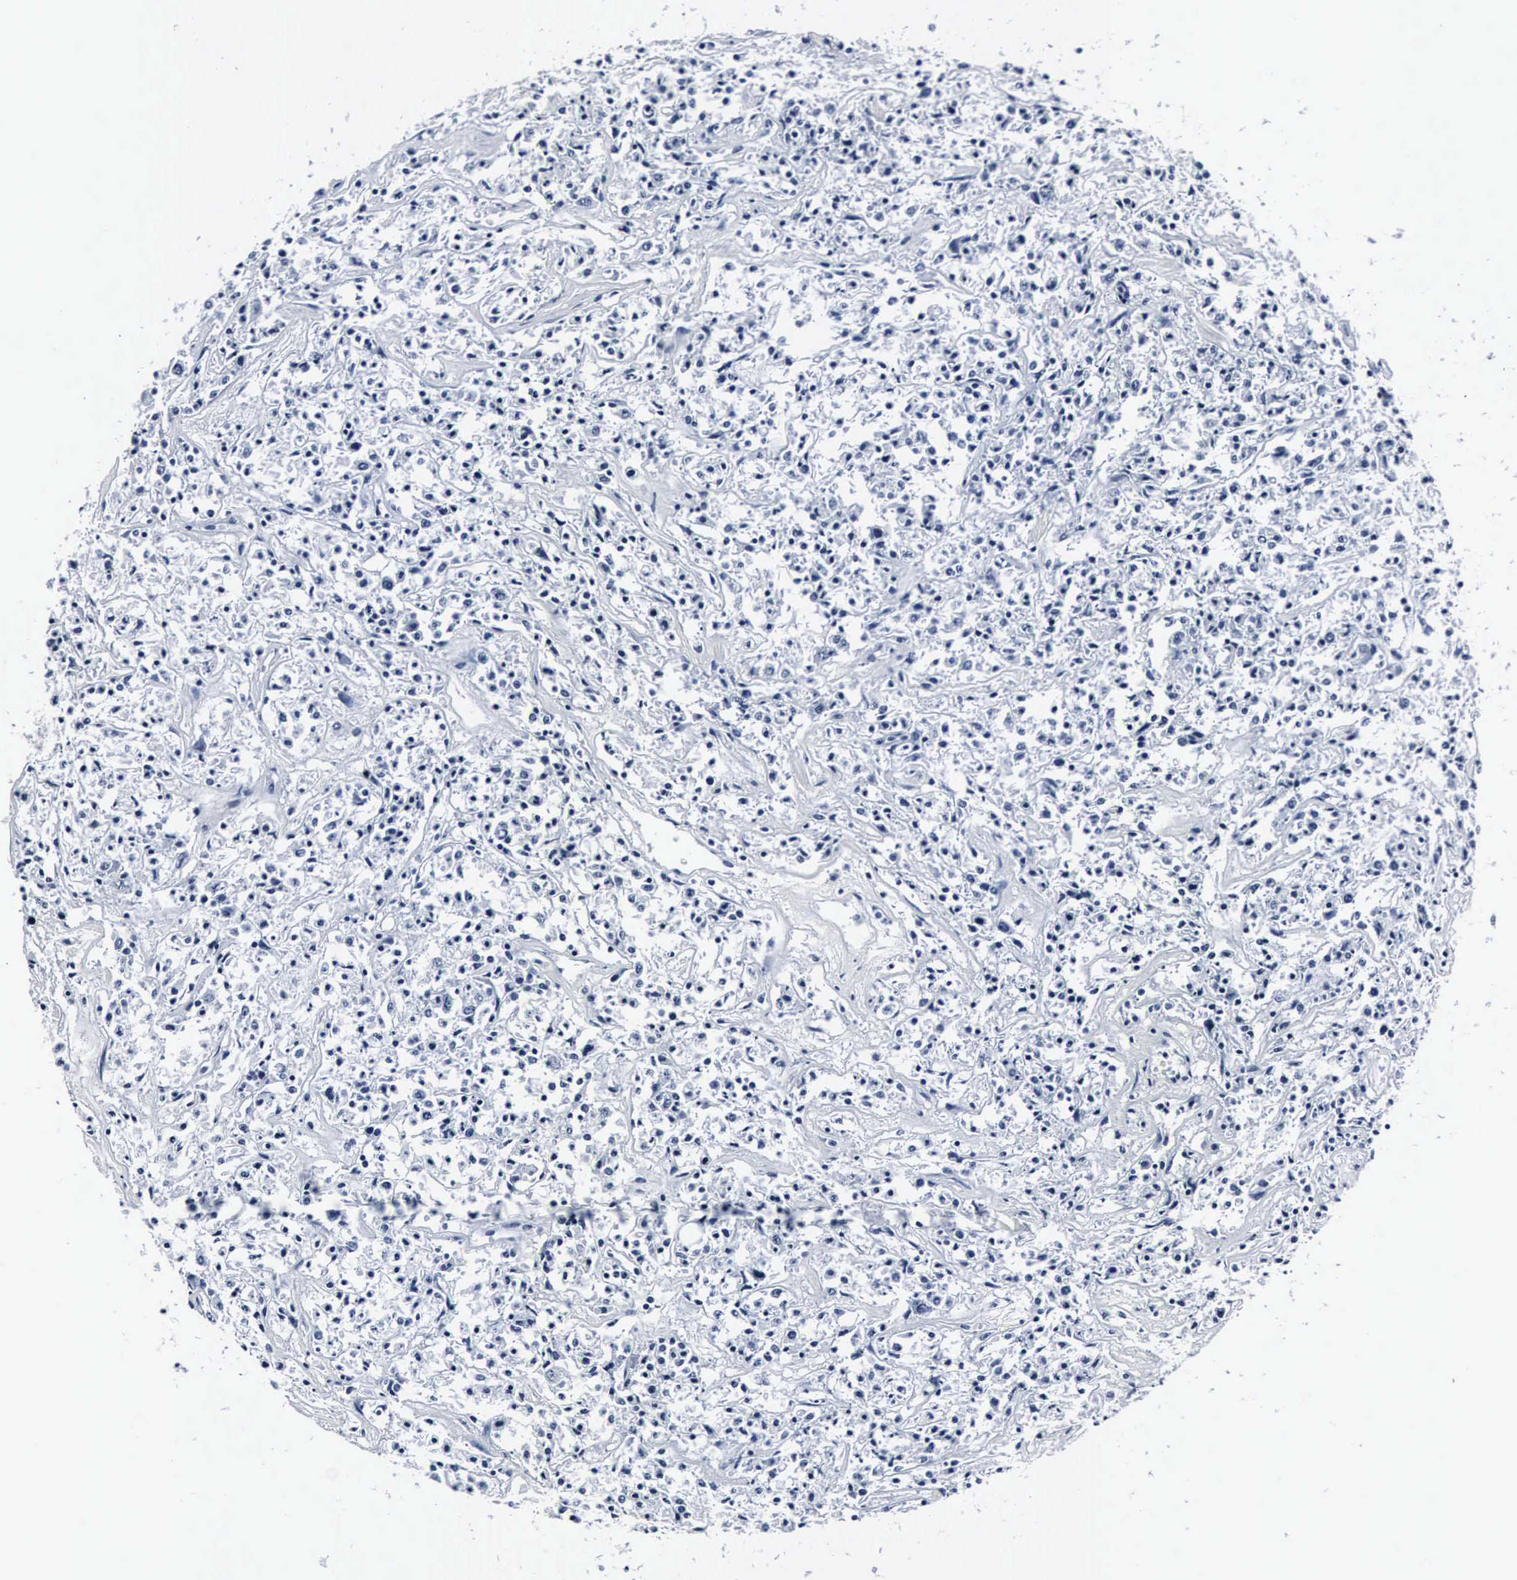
{"staining": {"intensity": "negative", "quantity": "none", "location": "none"}, "tissue": "lymphoma", "cell_type": "Tumor cells", "image_type": "cancer", "snomed": [{"axis": "morphology", "description": "Malignant lymphoma, non-Hodgkin's type, Low grade"}, {"axis": "topography", "description": "Small intestine"}], "caption": "Immunohistochemistry (IHC) of low-grade malignant lymphoma, non-Hodgkin's type displays no positivity in tumor cells.", "gene": "SNAP25", "patient": {"sex": "female", "age": 59}}